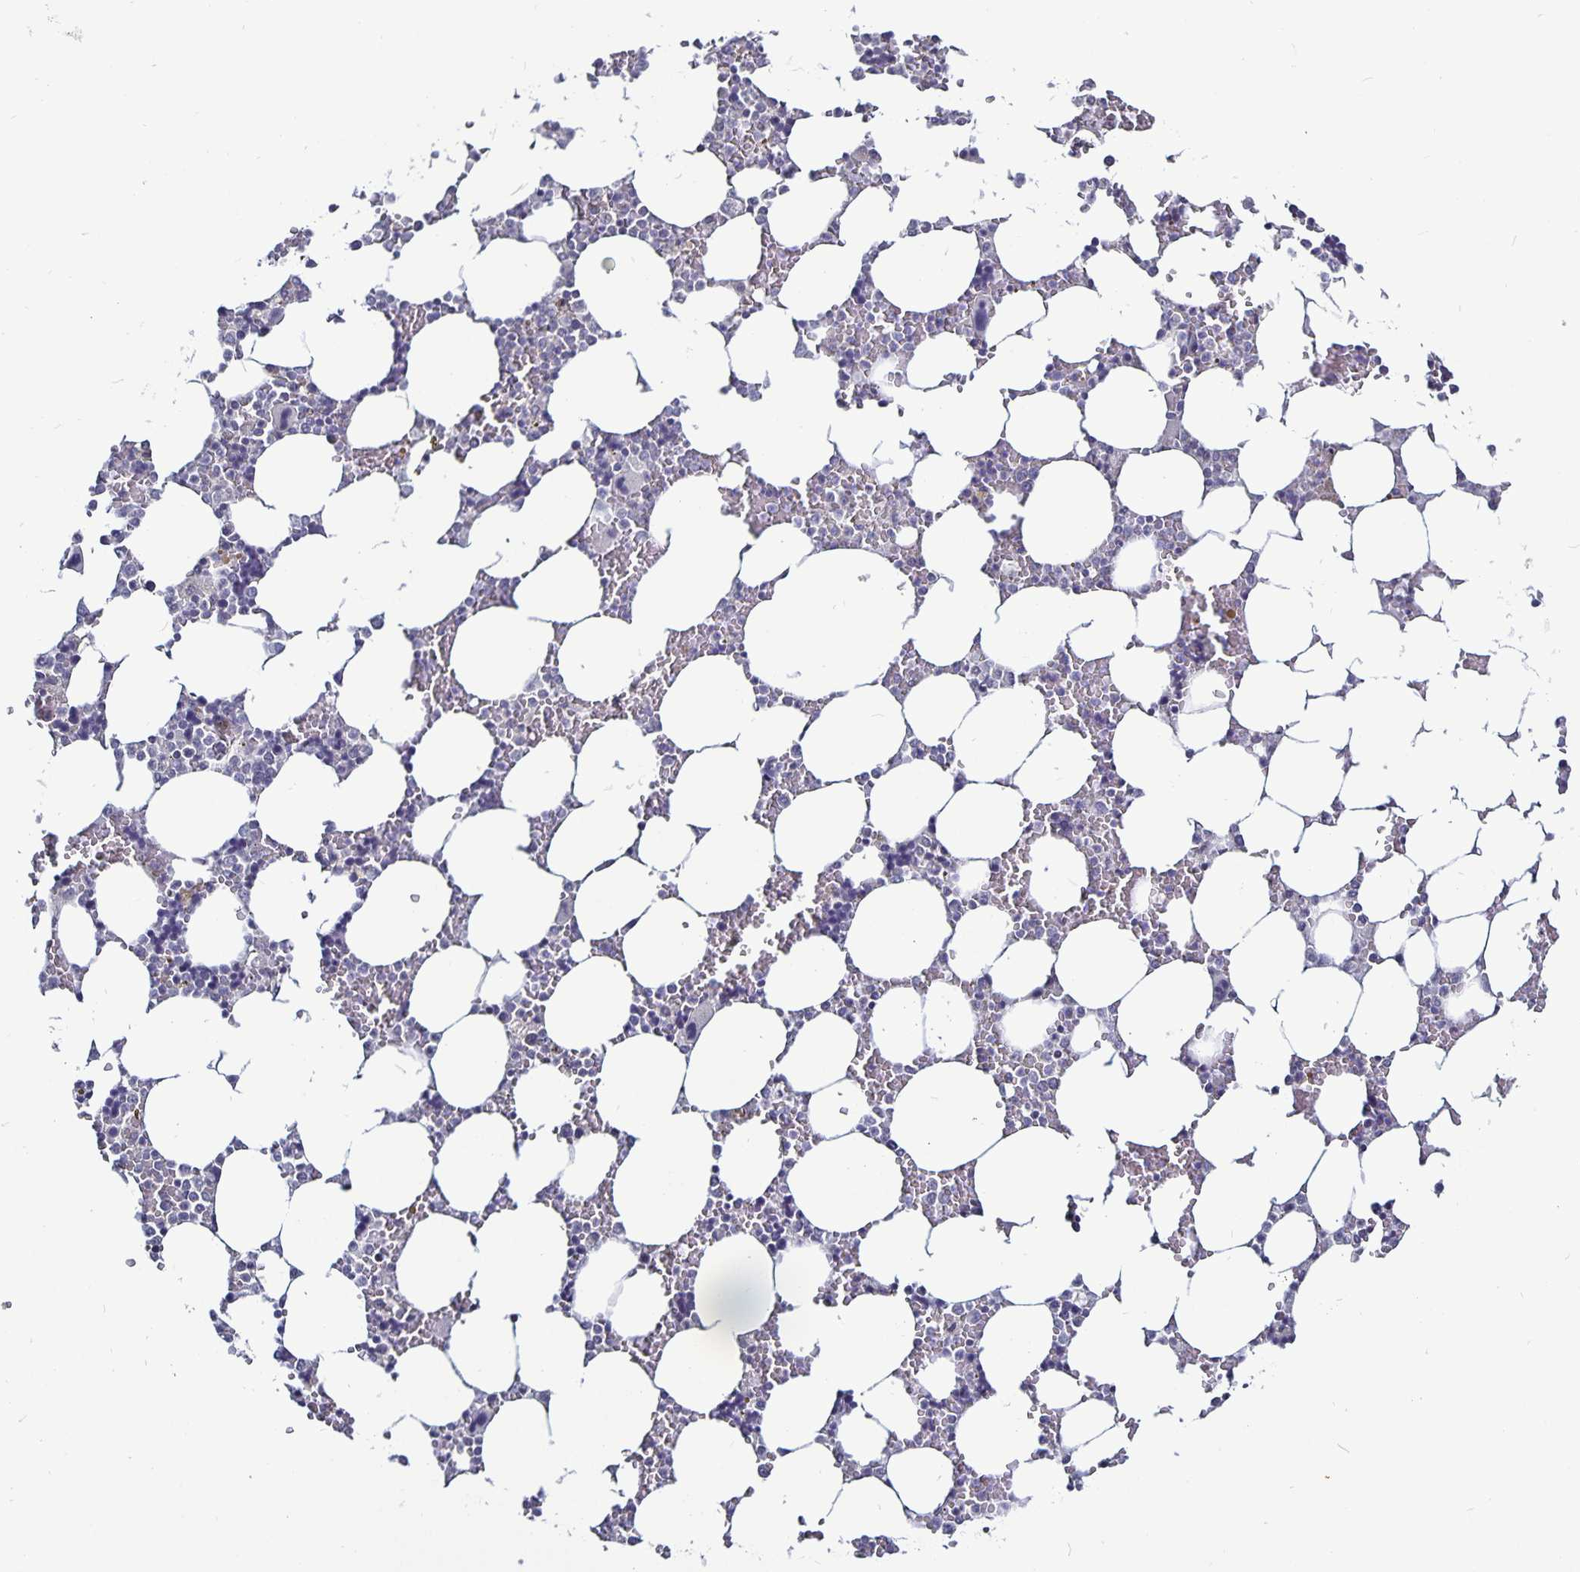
{"staining": {"intensity": "negative", "quantity": "none", "location": "none"}, "tissue": "bone marrow", "cell_type": "Hematopoietic cells", "image_type": "normal", "snomed": [{"axis": "morphology", "description": "Normal tissue, NOS"}, {"axis": "topography", "description": "Bone marrow"}], "caption": "Hematopoietic cells show no significant protein expression in normal bone marrow. Brightfield microscopy of immunohistochemistry stained with DAB (brown) and hematoxylin (blue), captured at high magnification.", "gene": "PLCB3", "patient": {"sex": "male", "age": 64}}